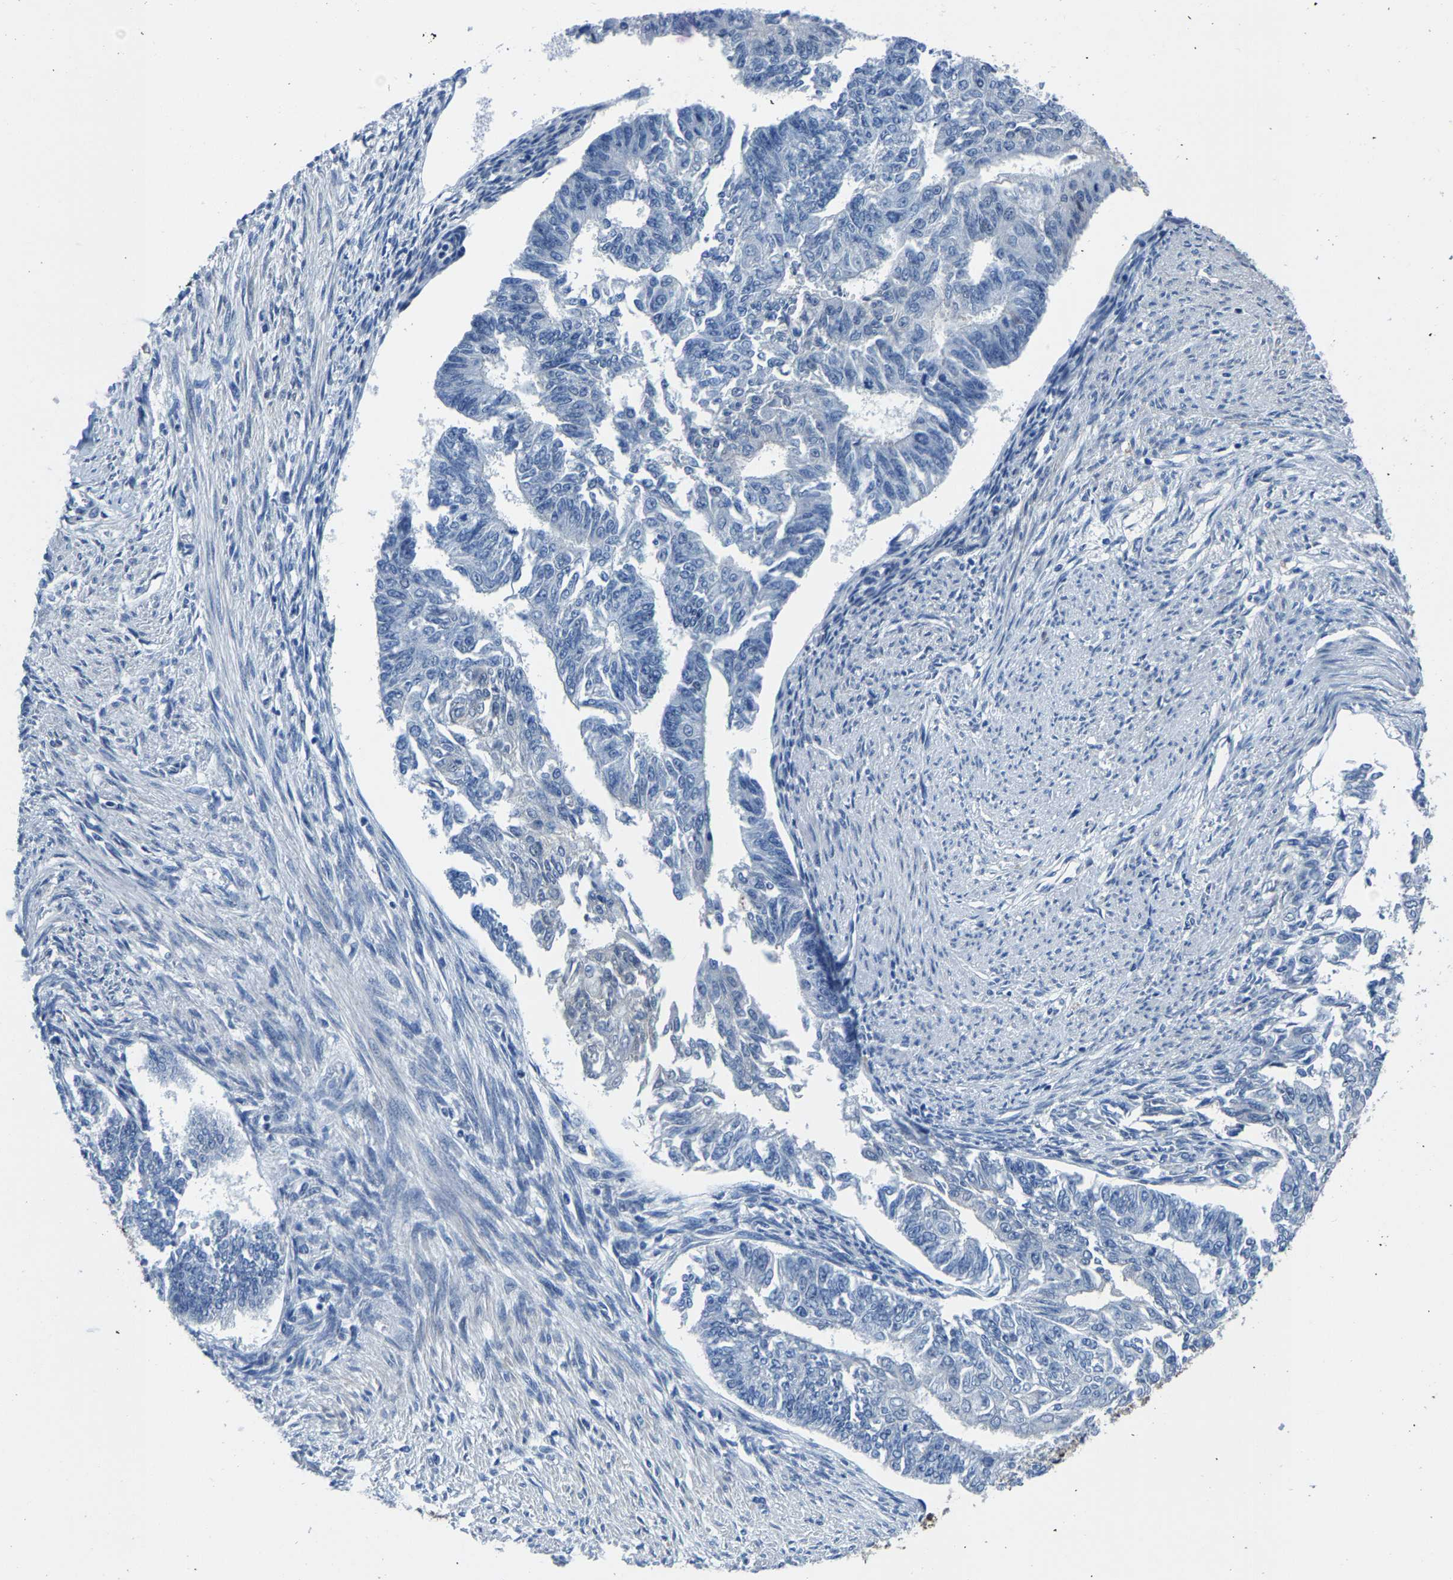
{"staining": {"intensity": "negative", "quantity": "none", "location": "none"}, "tissue": "endometrial cancer", "cell_type": "Tumor cells", "image_type": "cancer", "snomed": [{"axis": "morphology", "description": "Adenocarcinoma, NOS"}, {"axis": "topography", "description": "Endometrium"}], "caption": "IHC of human adenocarcinoma (endometrial) exhibits no expression in tumor cells. (Immunohistochemistry (ihc), brightfield microscopy, high magnification).", "gene": "SSH3", "patient": {"sex": "female", "age": 32}}